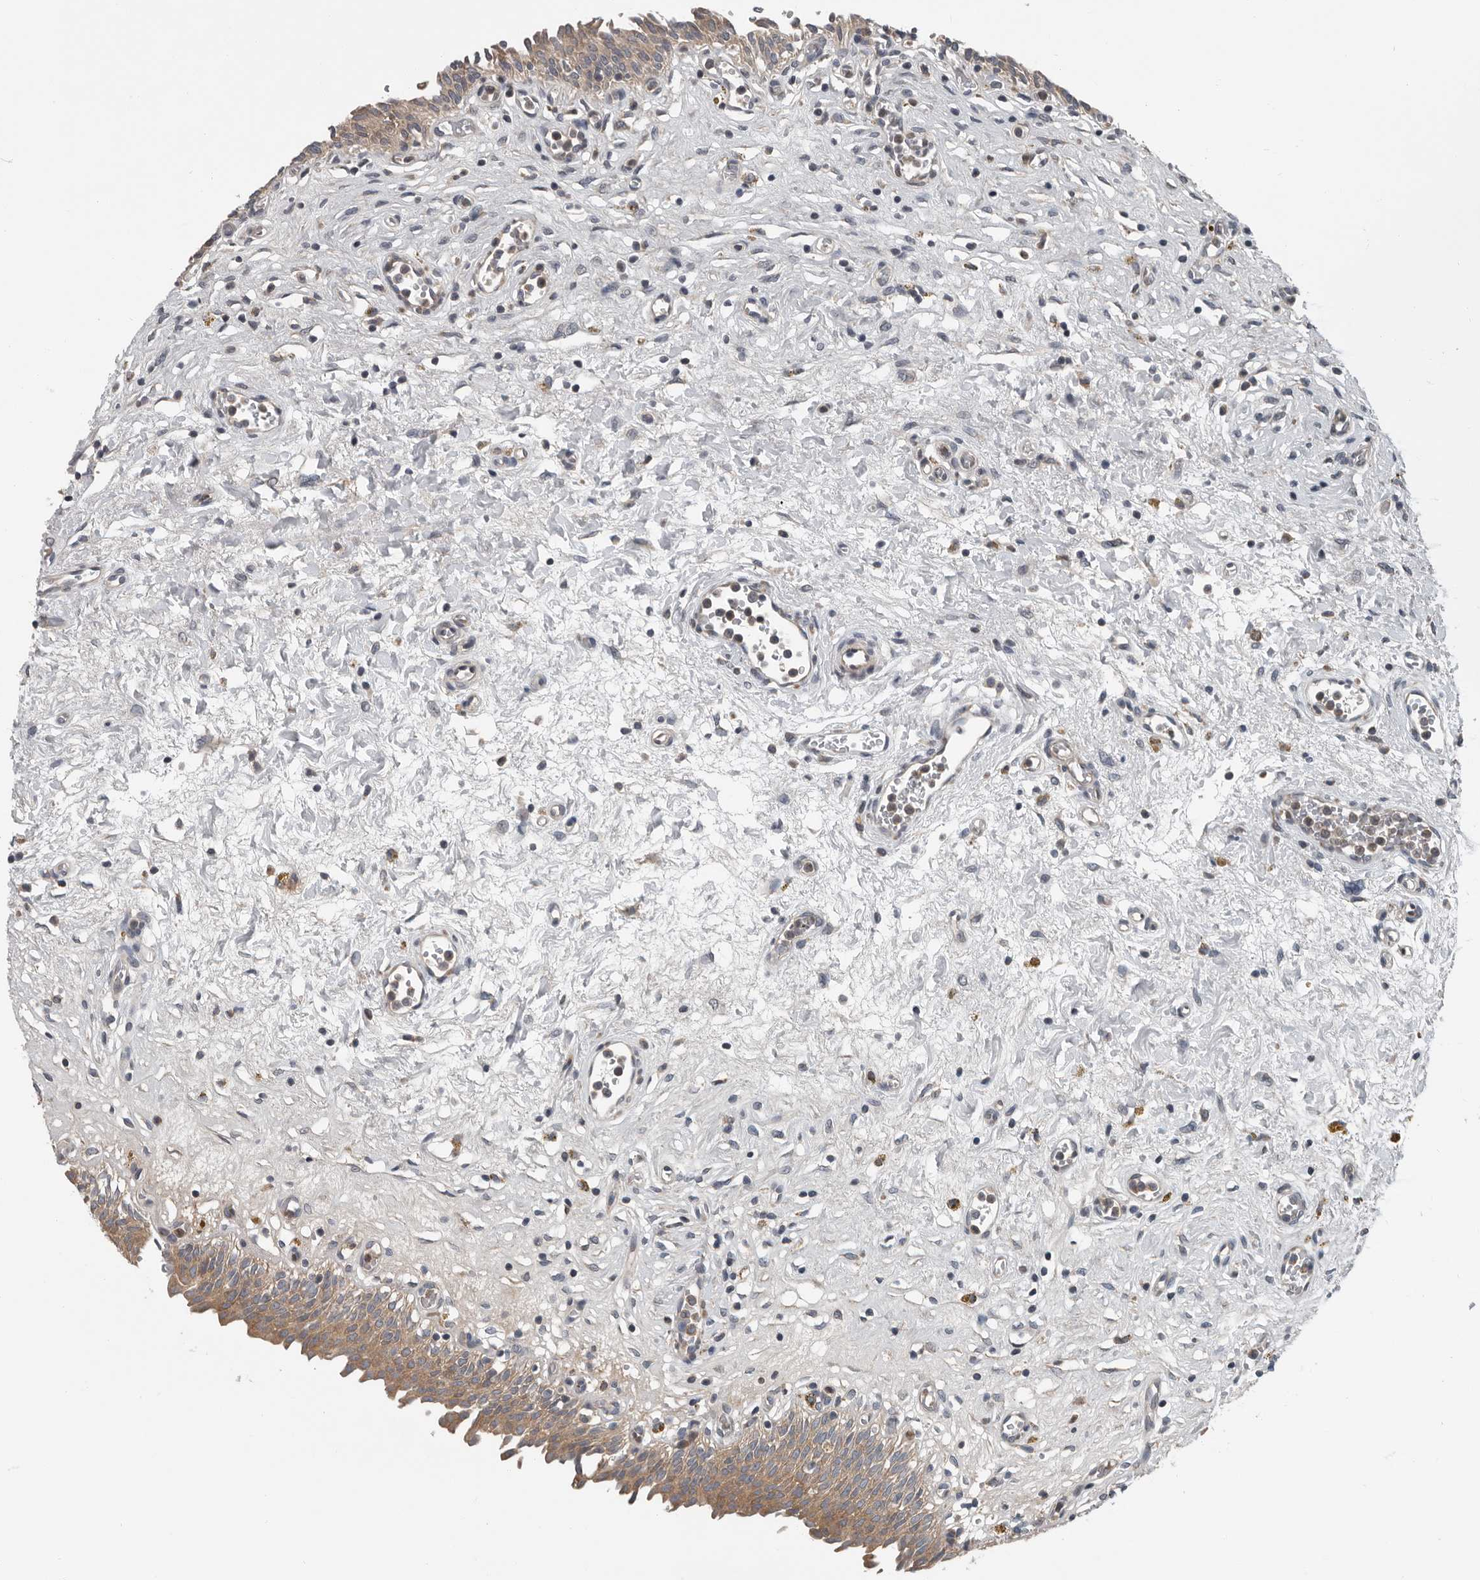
{"staining": {"intensity": "moderate", "quantity": ">75%", "location": "cytoplasmic/membranous"}, "tissue": "urinary bladder", "cell_type": "Urothelial cells", "image_type": "normal", "snomed": [{"axis": "morphology", "description": "Urothelial carcinoma, High grade"}, {"axis": "topography", "description": "Urinary bladder"}], "caption": "Immunohistochemical staining of unremarkable human urinary bladder reveals >75% levels of moderate cytoplasmic/membranous protein staining in about >75% of urothelial cells.", "gene": "TMEM199", "patient": {"sex": "male", "age": 46}}